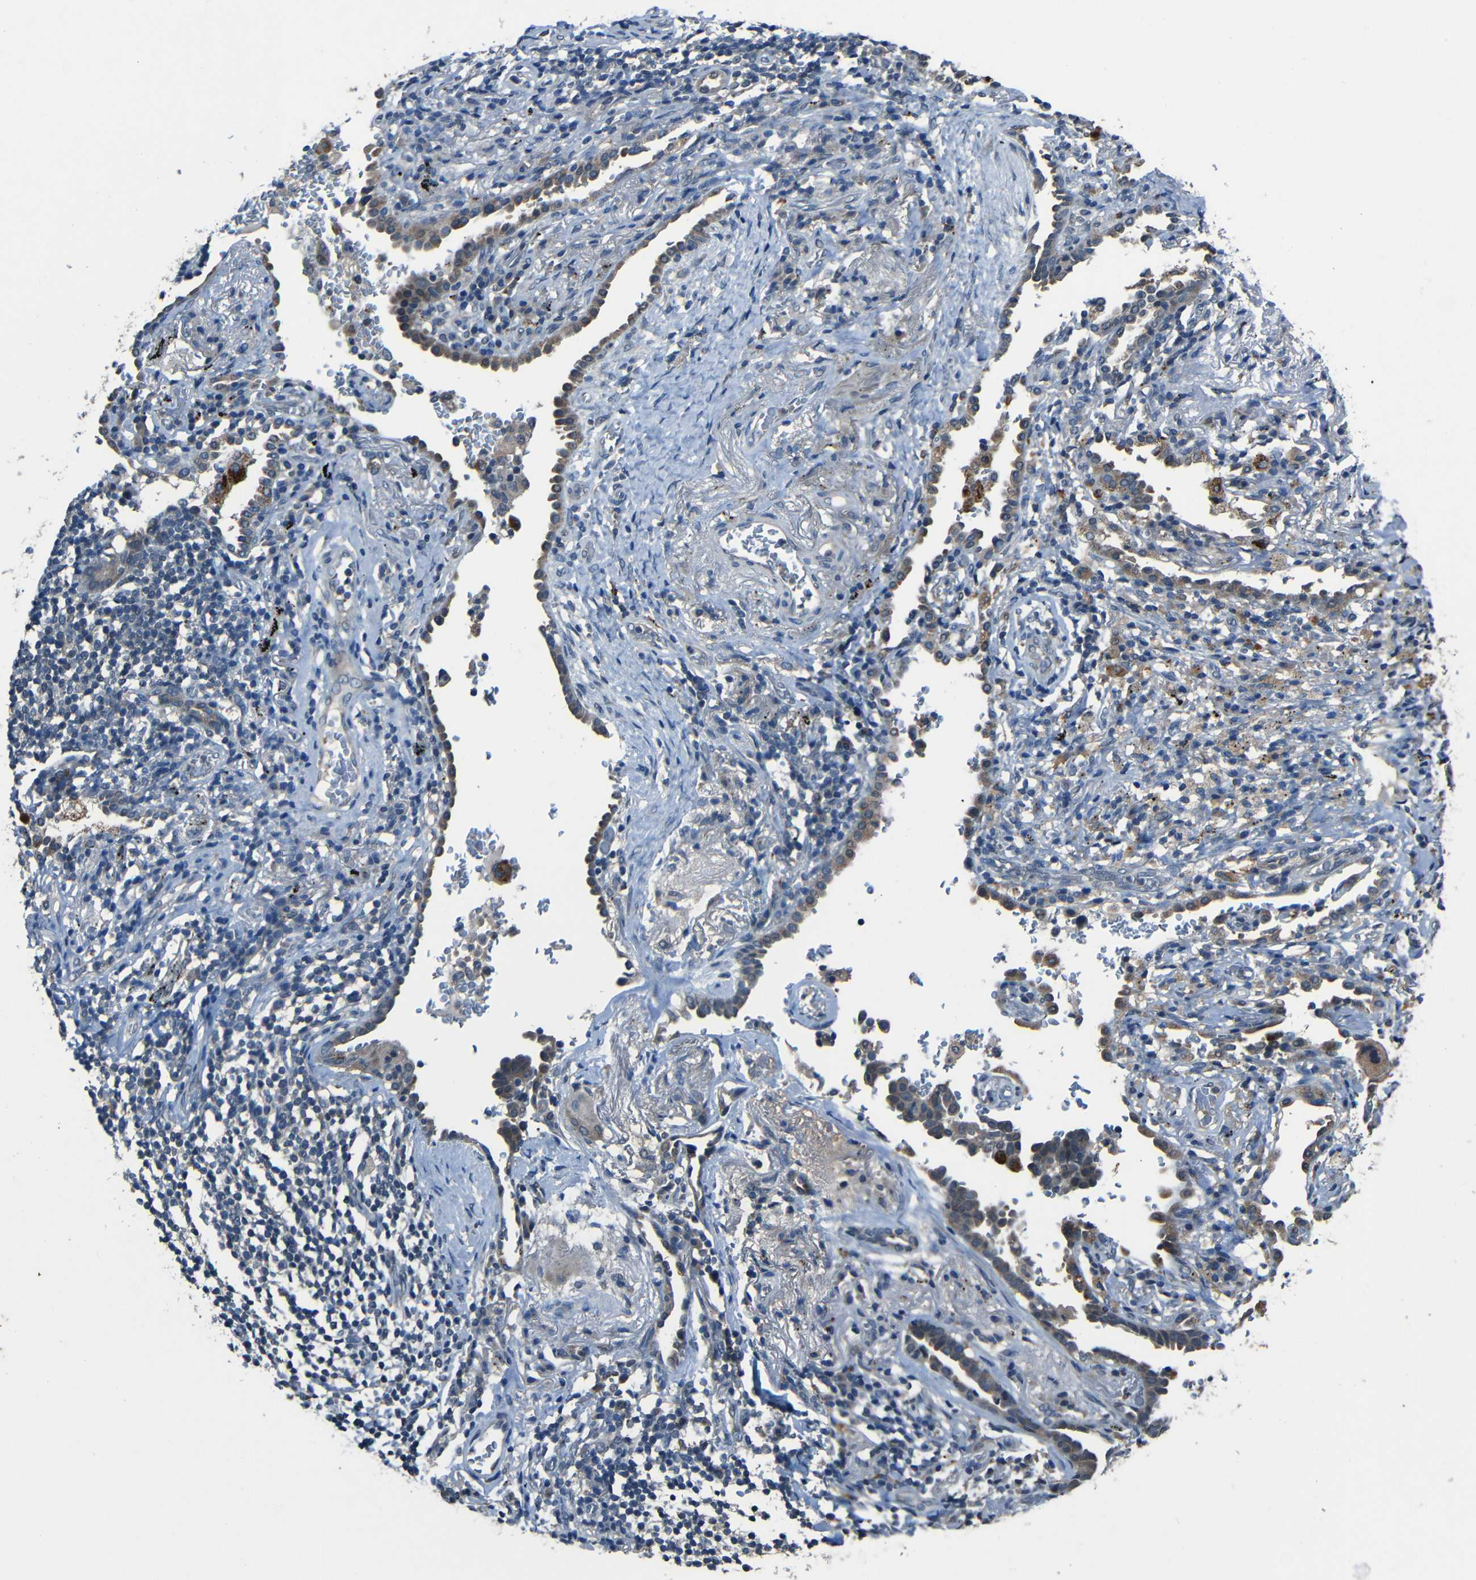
{"staining": {"intensity": "weak", "quantity": ">75%", "location": "cytoplasmic/membranous"}, "tissue": "lung cancer", "cell_type": "Tumor cells", "image_type": "cancer", "snomed": [{"axis": "morphology", "description": "Adenocarcinoma, NOS"}, {"axis": "topography", "description": "Lung"}], "caption": "Approximately >75% of tumor cells in human adenocarcinoma (lung) demonstrate weak cytoplasmic/membranous protein staining as visualized by brown immunohistochemical staining.", "gene": "SLA", "patient": {"sex": "female", "age": 64}}